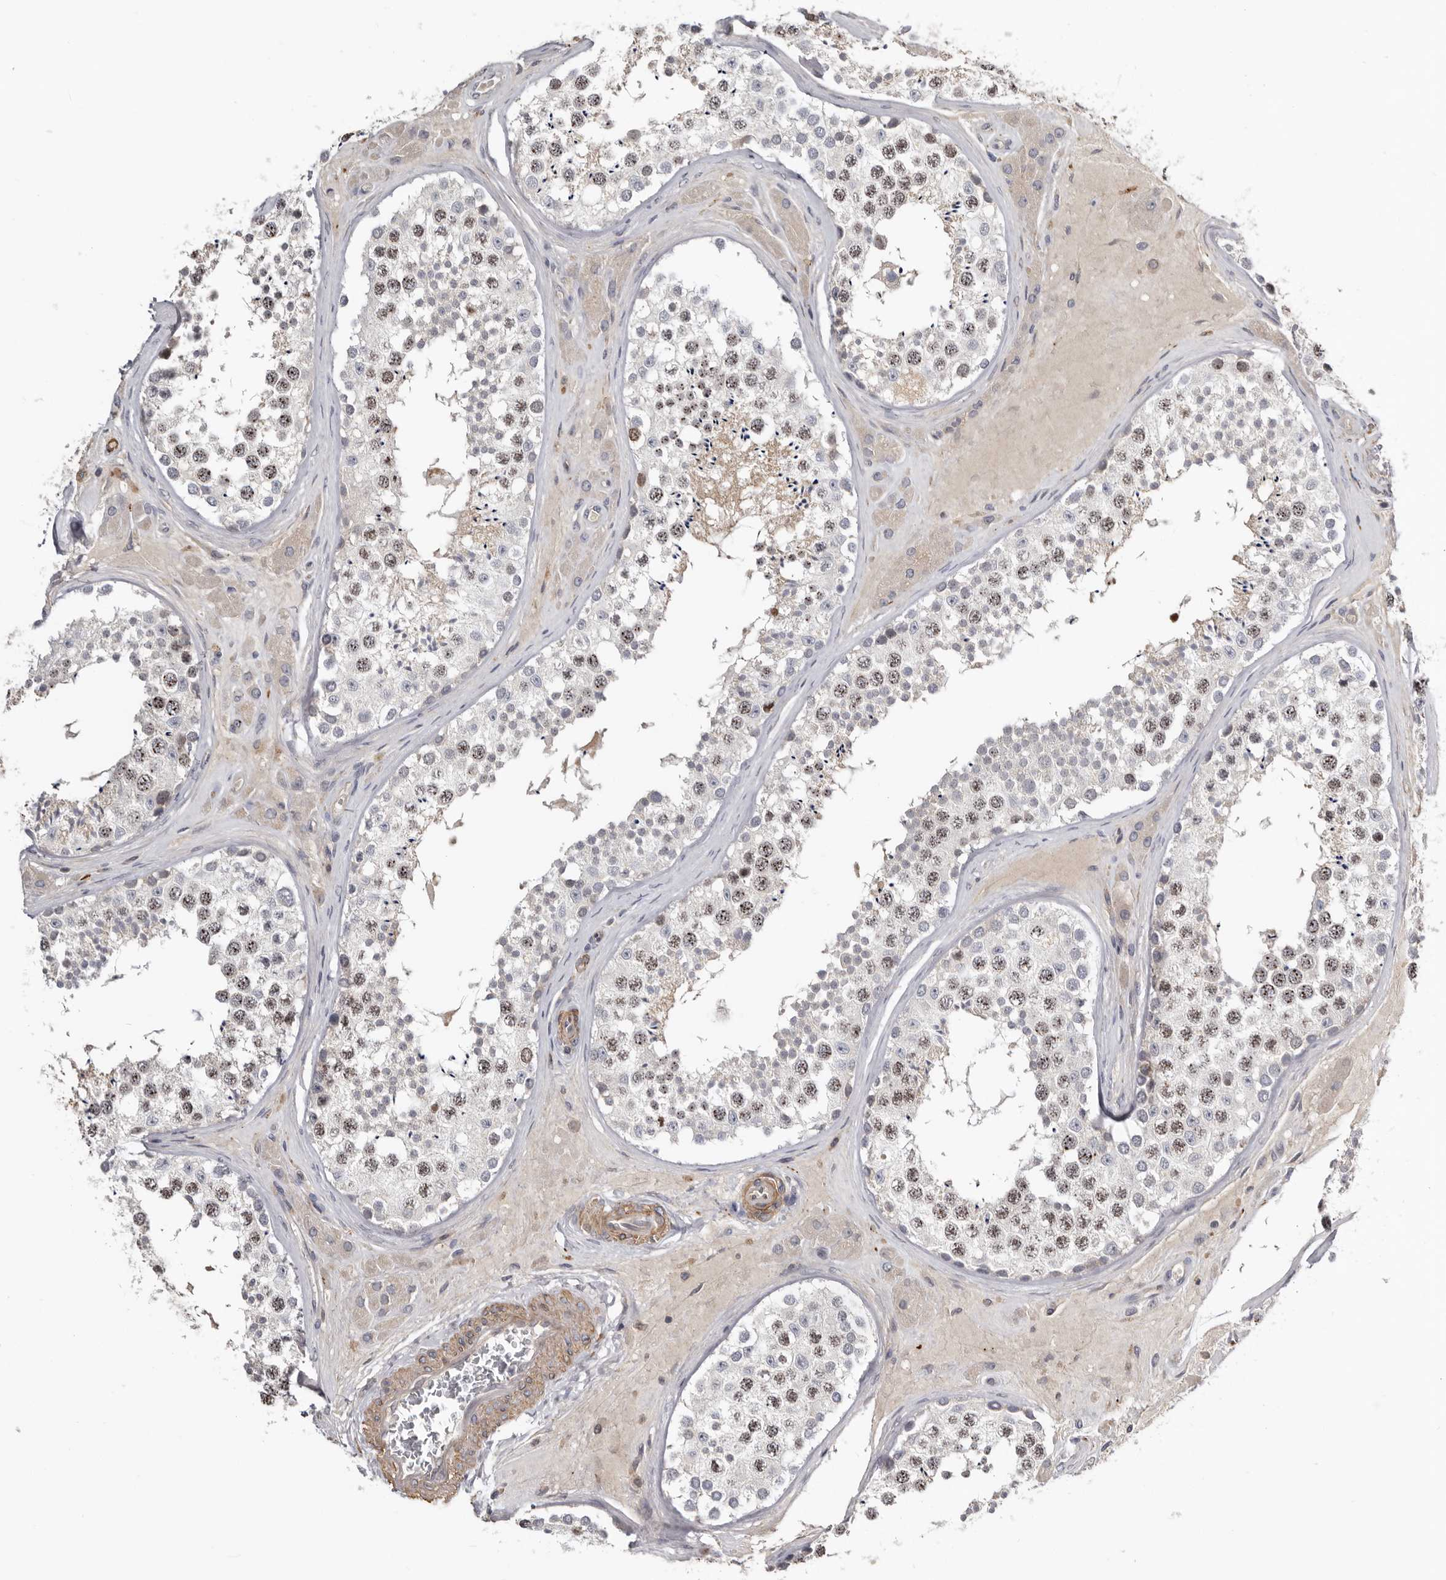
{"staining": {"intensity": "moderate", "quantity": "25%-75%", "location": "nuclear"}, "tissue": "testis", "cell_type": "Cells in seminiferous ducts", "image_type": "normal", "snomed": [{"axis": "morphology", "description": "Normal tissue, NOS"}, {"axis": "topography", "description": "Testis"}], "caption": "Brown immunohistochemical staining in benign testis exhibits moderate nuclear positivity in approximately 25%-75% of cells in seminiferous ducts. Using DAB (3,3'-diaminobenzidine) (brown) and hematoxylin (blue) stains, captured at high magnification using brightfield microscopy.", "gene": "CDCA8", "patient": {"sex": "male", "age": 46}}